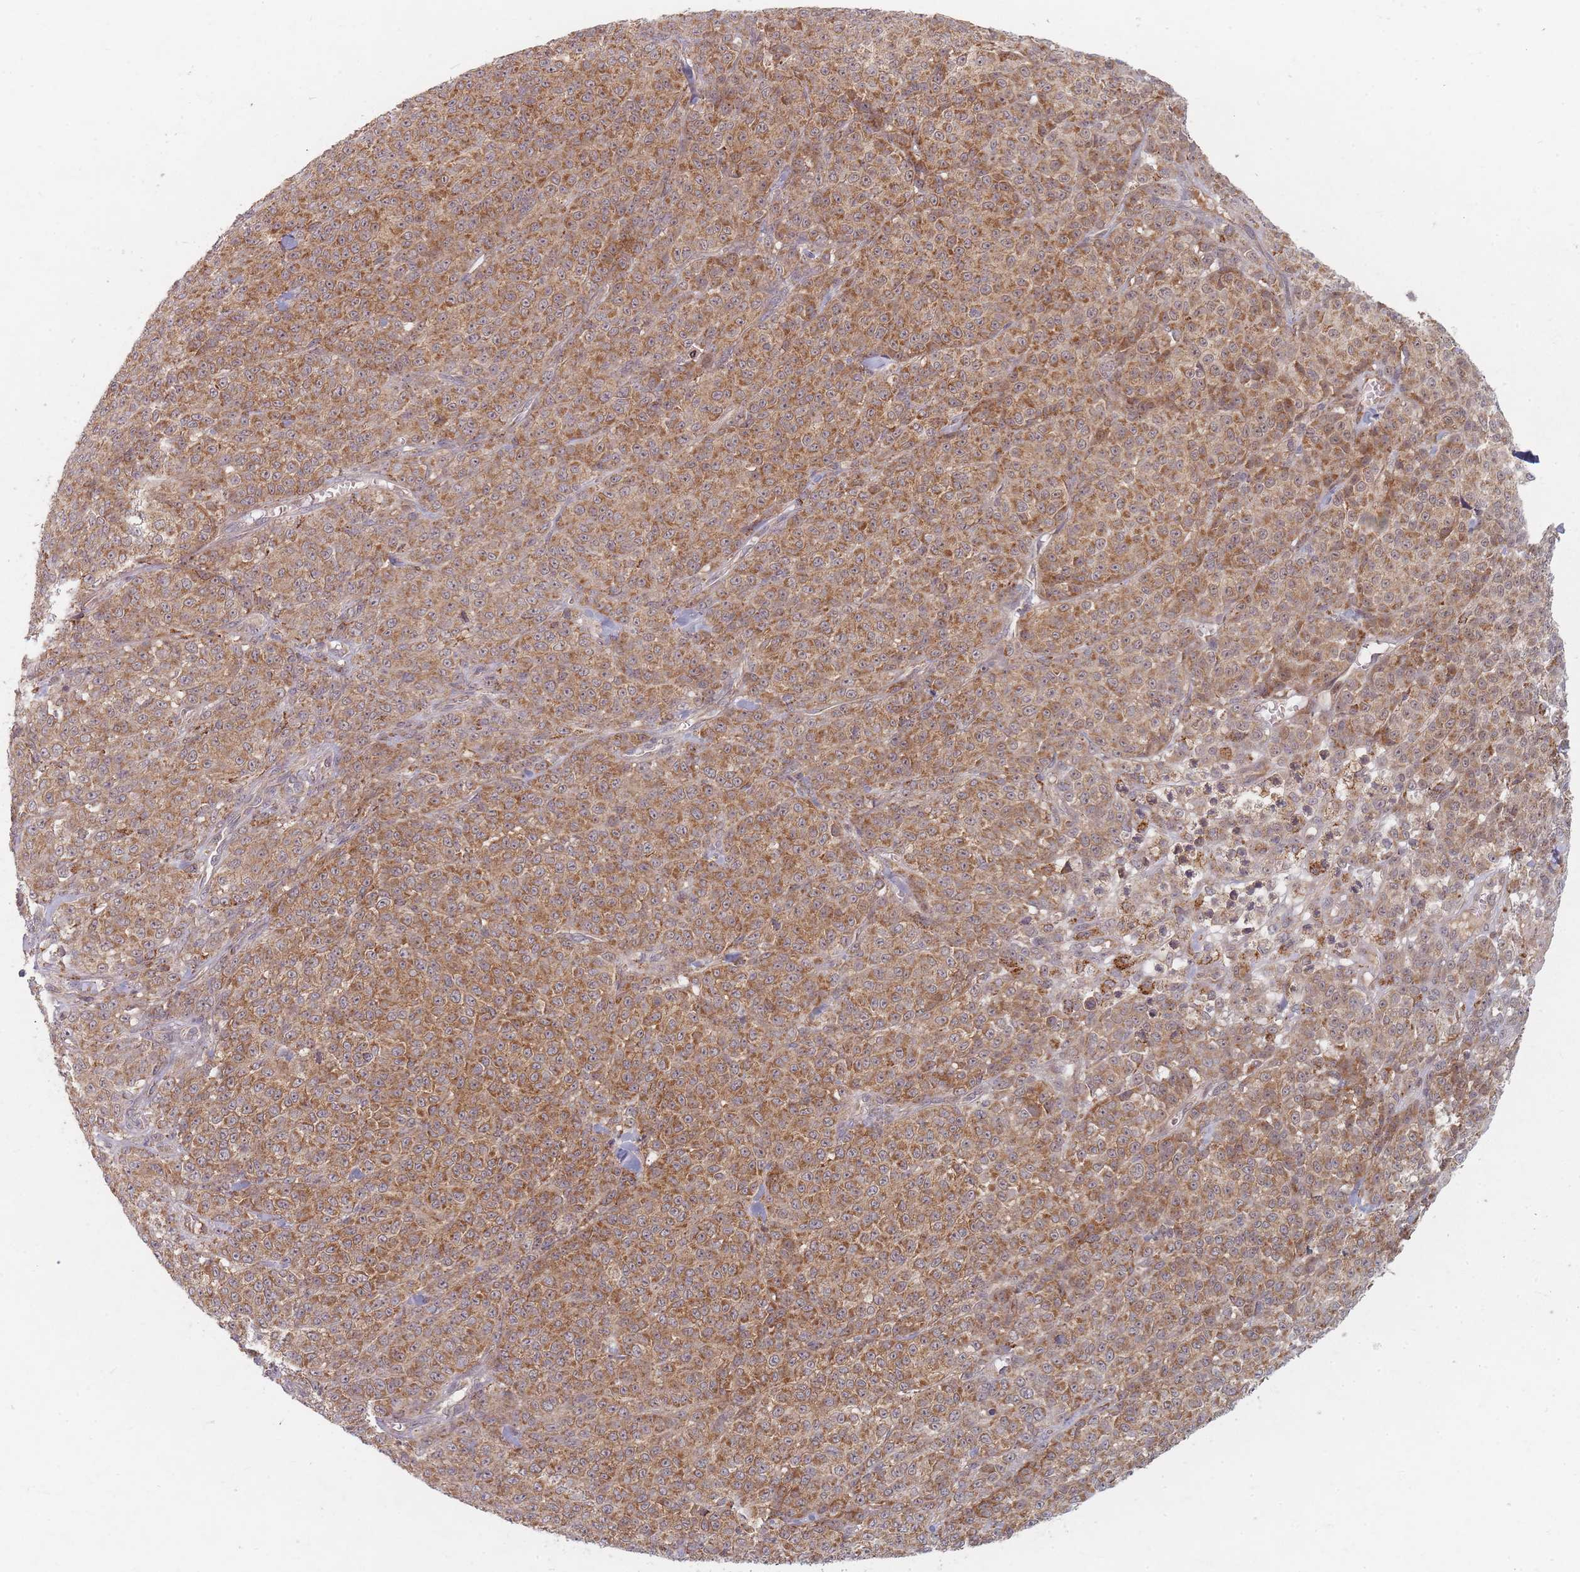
{"staining": {"intensity": "moderate", "quantity": ">75%", "location": "cytoplasmic/membranous"}, "tissue": "melanoma", "cell_type": "Tumor cells", "image_type": "cancer", "snomed": [{"axis": "morphology", "description": "Normal tissue, NOS"}, {"axis": "morphology", "description": "Malignant melanoma, NOS"}, {"axis": "topography", "description": "Skin"}], "caption": "Melanoma stained with a brown dye shows moderate cytoplasmic/membranous positive positivity in about >75% of tumor cells.", "gene": "RADX", "patient": {"sex": "female", "age": 34}}